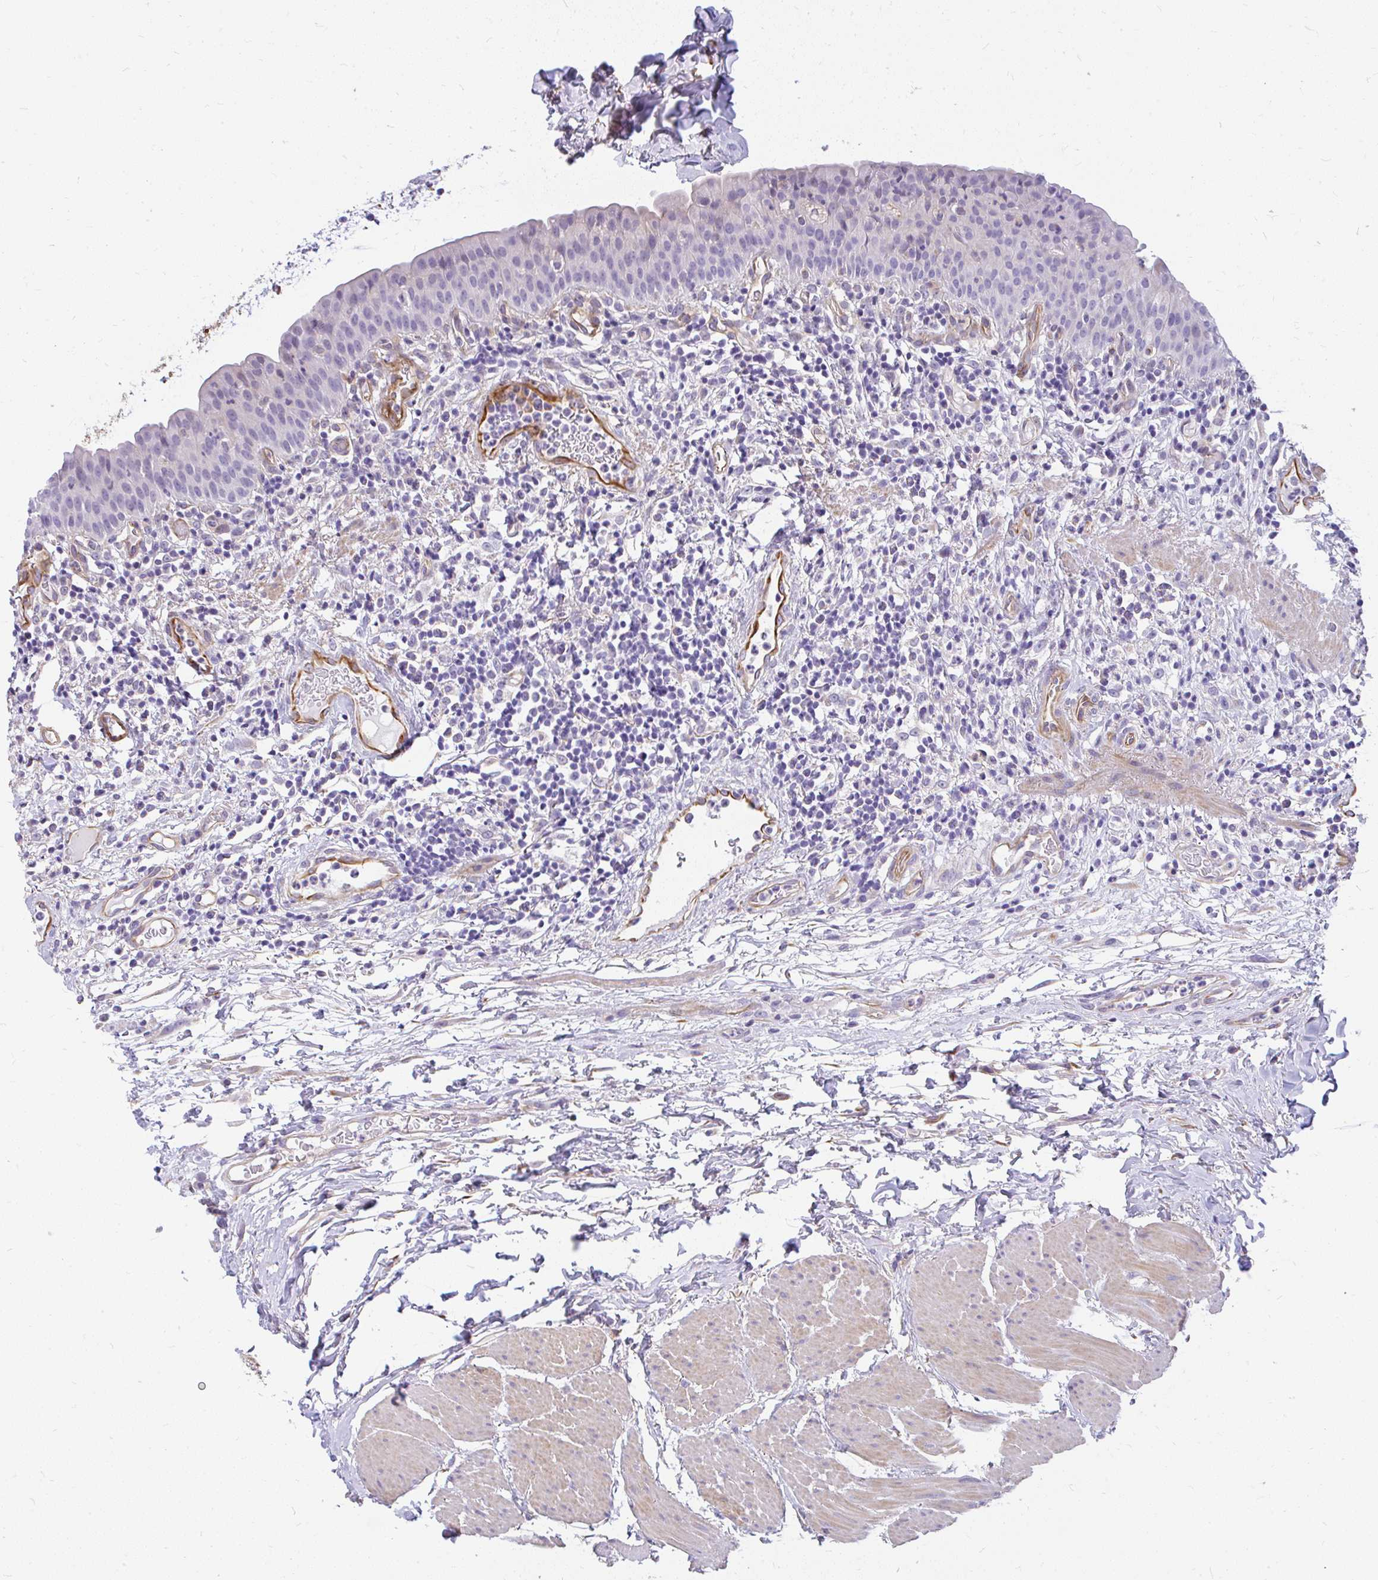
{"staining": {"intensity": "negative", "quantity": "none", "location": "none"}, "tissue": "urinary bladder", "cell_type": "Urothelial cells", "image_type": "normal", "snomed": [{"axis": "morphology", "description": "Normal tissue, NOS"}, {"axis": "morphology", "description": "Inflammation, NOS"}, {"axis": "topography", "description": "Urinary bladder"}], "caption": "The IHC micrograph has no significant staining in urothelial cells of urinary bladder.", "gene": "FAM83C", "patient": {"sex": "male", "age": 57}}